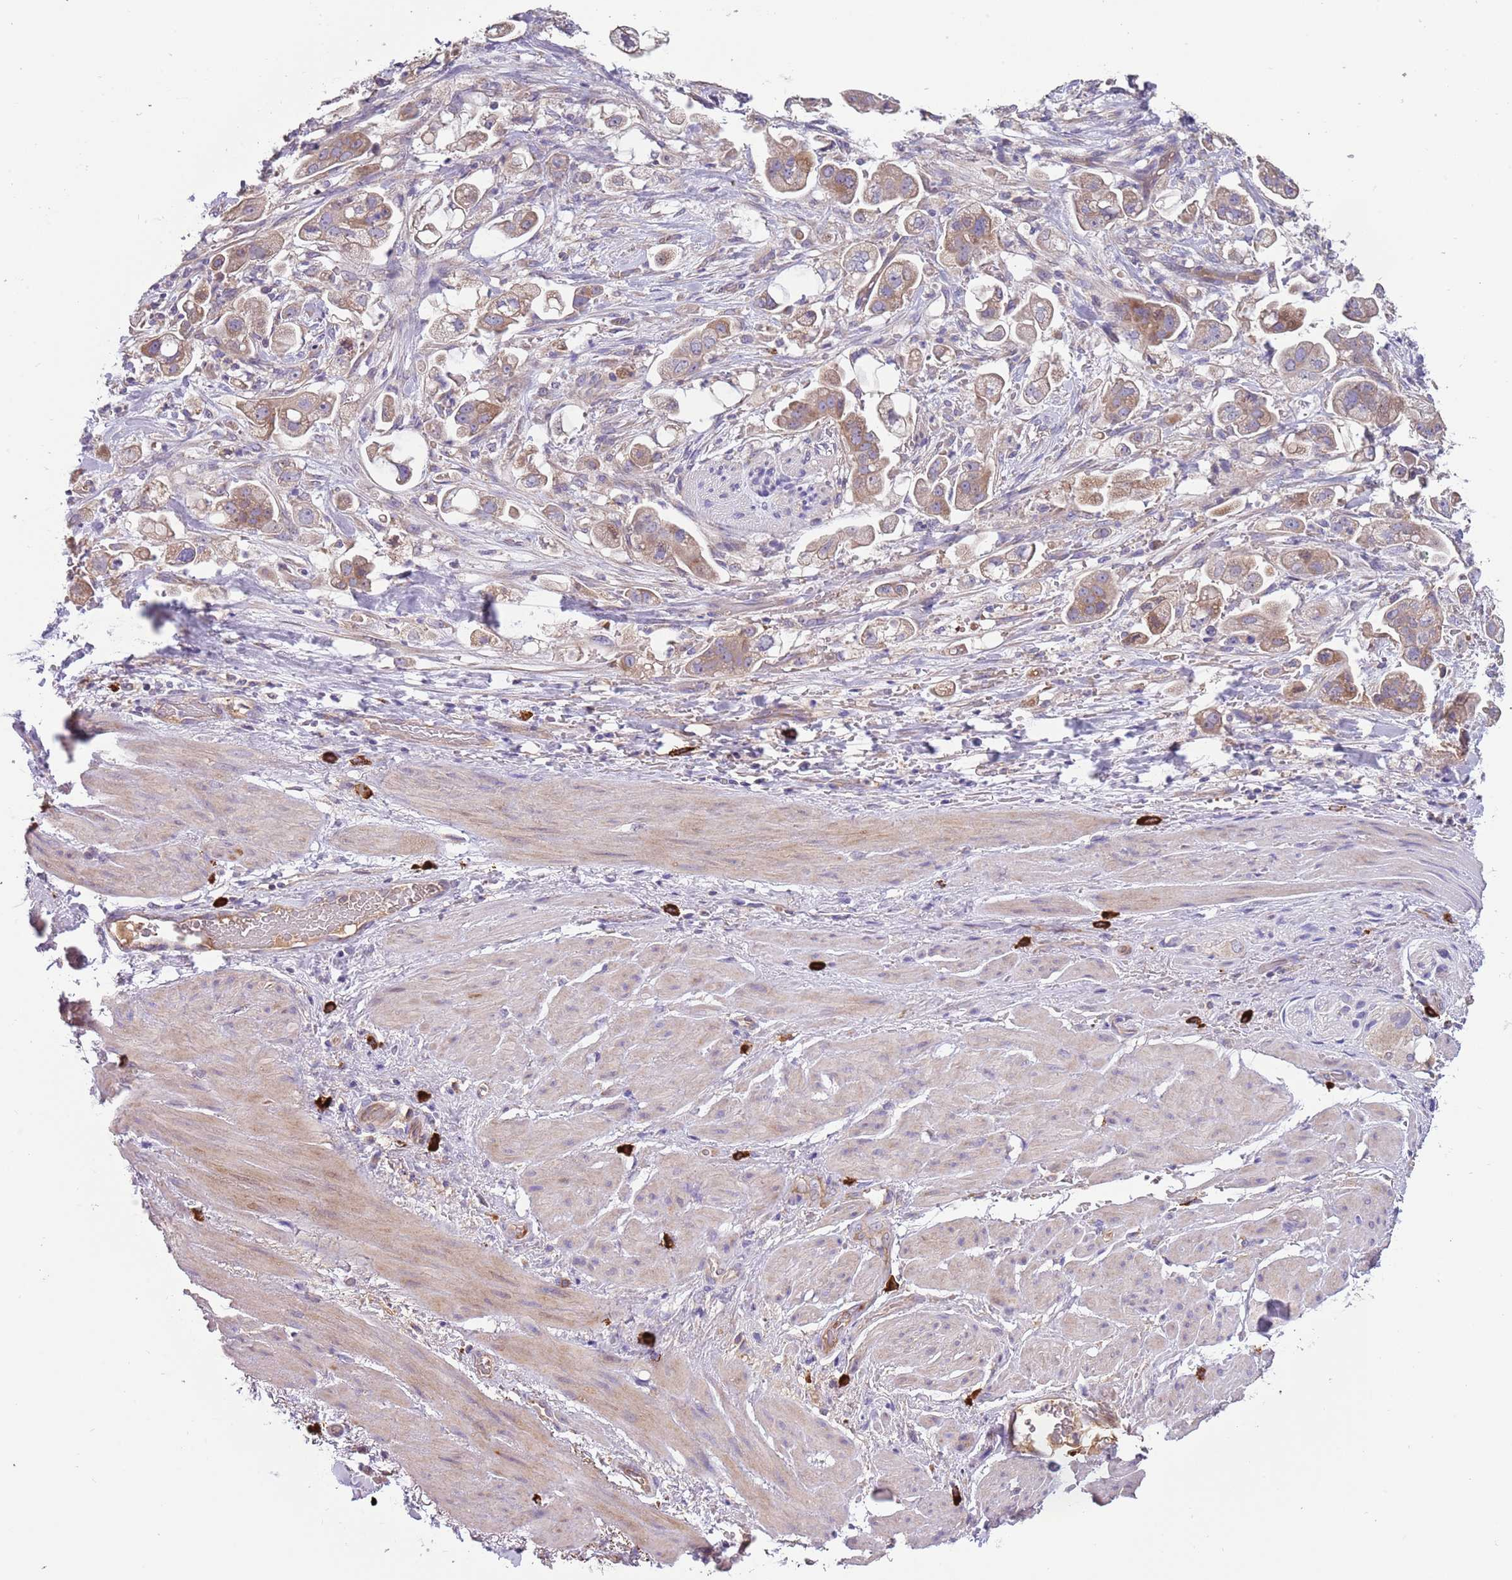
{"staining": {"intensity": "weak", "quantity": ">75%", "location": "cytoplasmic/membranous"}, "tissue": "stomach cancer", "cell_type": "Tumor cells", "image_type": "cancer", "snomed": [{"axis": "morphology", "description": "Adenocarcinoma, NOS"}, {"axis": "topography", "description": "Stomach"}], "caption": "Tumor cells demonstrate weak cytoplasmic/membranous expression in approximately >75% of cells in stomach cancer (adenocarcinoma).", "gene": "TRMO", "patient": {"sex": "male", "age": 62}}